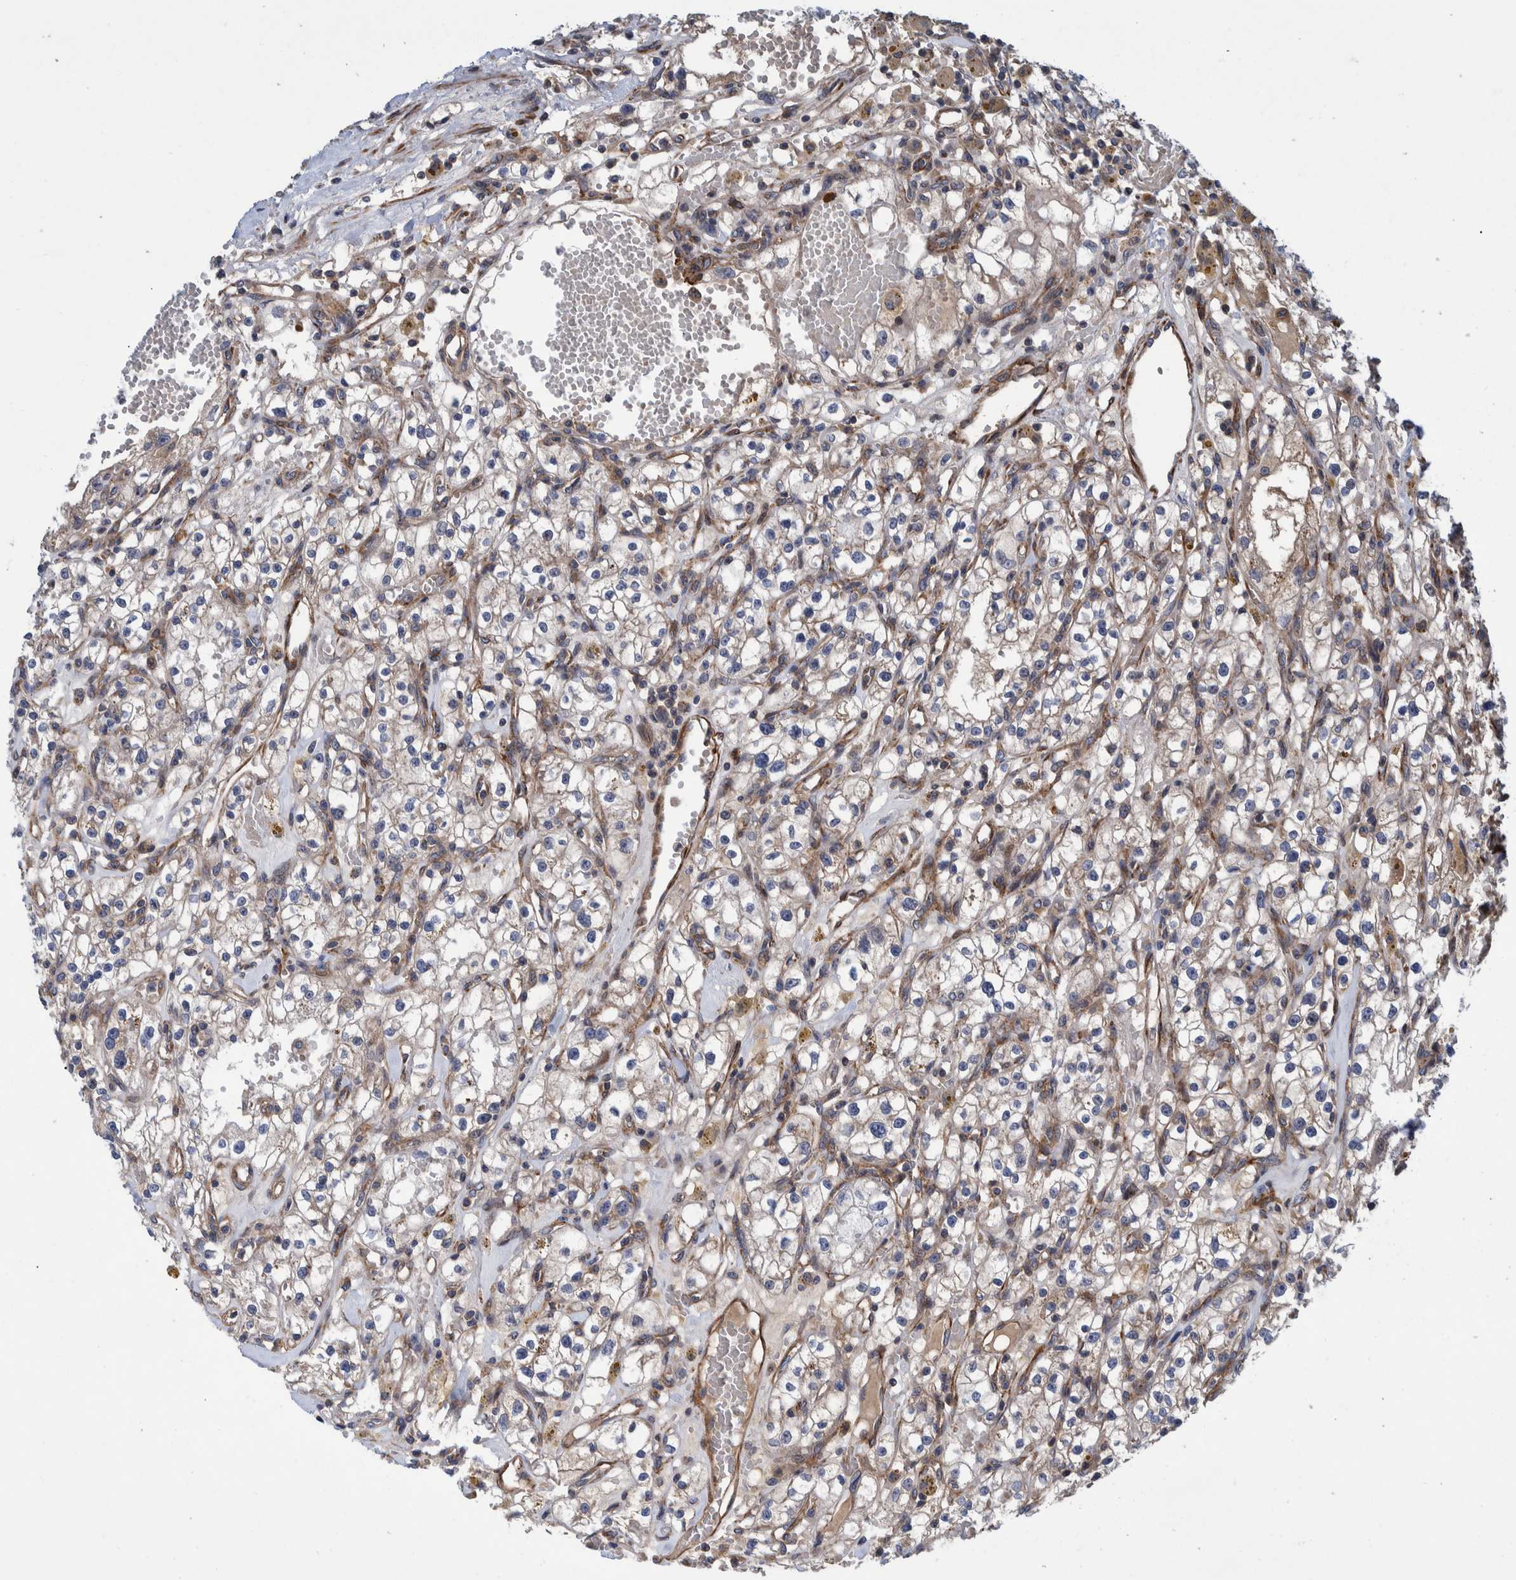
{"staining": {"intensity": "weak", "quantity": ">75%", "location": "cytoplasmic/membranous"}, "tissue": "renal cancer", "cell_type": "Tumor cells", "image_type": "cancer", "snomed": [{"axis": "morphology", "description": "Adenocarcinoma, NOS"}, {"axis": "topography", "description": "Kidney"}], "caption": "Weak cytoplasmic/membranous expression is identified in about >75% of tumor cells in renal cancer. The staining is performed using DAB (3,3'-diaminobenzidine) brown chromogen to label protein expression. The nuclei are counter-stained blue using hematoxylin.", "gene": "GRPEL2", "patient": {"sex": "male", "age": 56}}